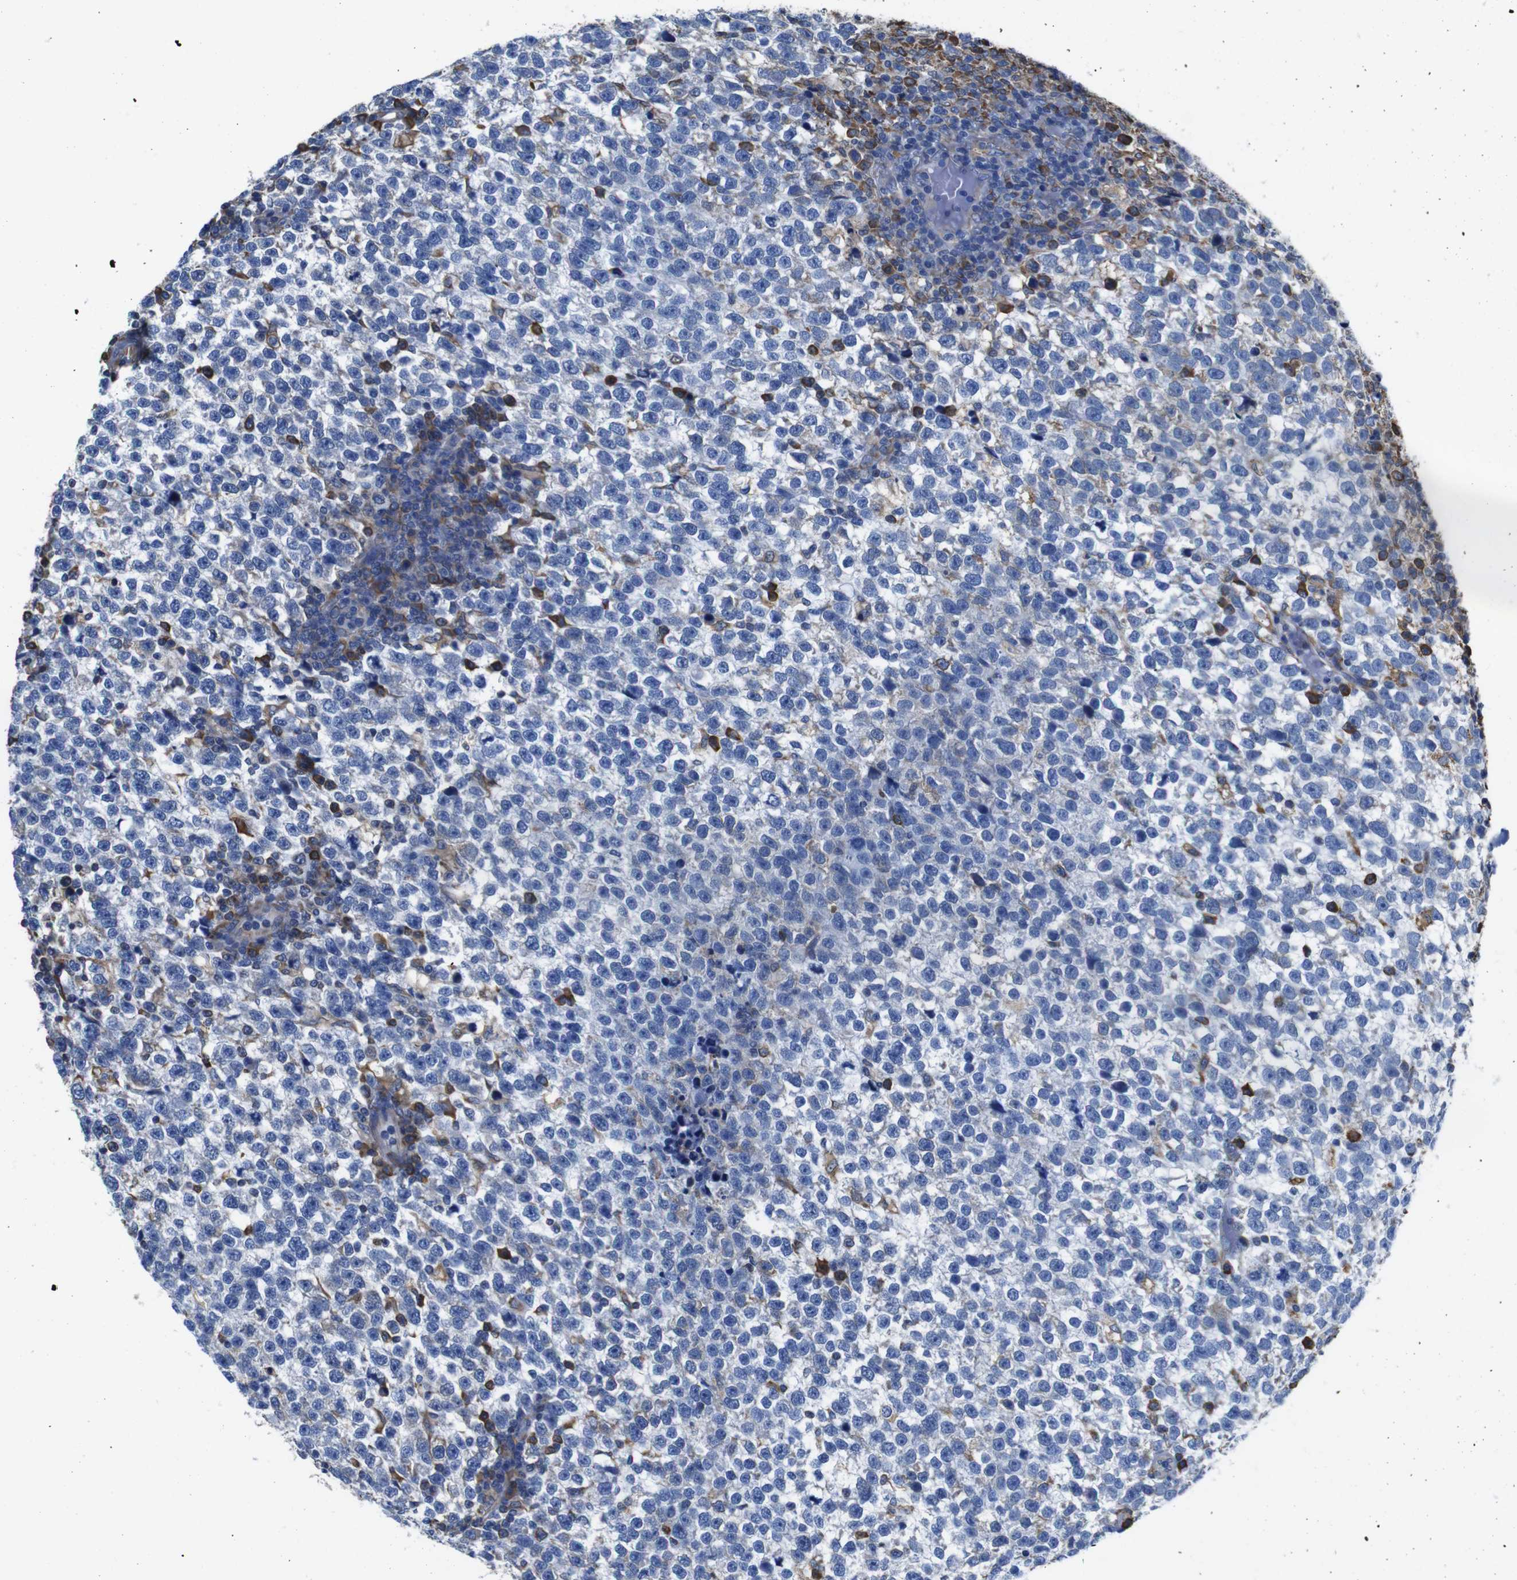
{"staining": {"intensity": "negative", "quantity": "none", "location": "none"}, "tissue": "testis cancer", "cell_type": "Tumor cells", "image_type": "cancer", "snomed": [{"axis": "morphology", "description": "Normal tissue, NOS"}, {"axis": "morphology", "description": "Seminoma, NOS"}, {"axis": "topography", "description": "Testis"}], "caption": "IHC histopathology image of neoplastic tissue: human testis cancer (seminoma) stained with DAB (3,3'-diaminobenzidine) shows no significant protein expression in tumor cells.", "gene": "PPIB", "patient": {"sex": "male", "age": 43}}